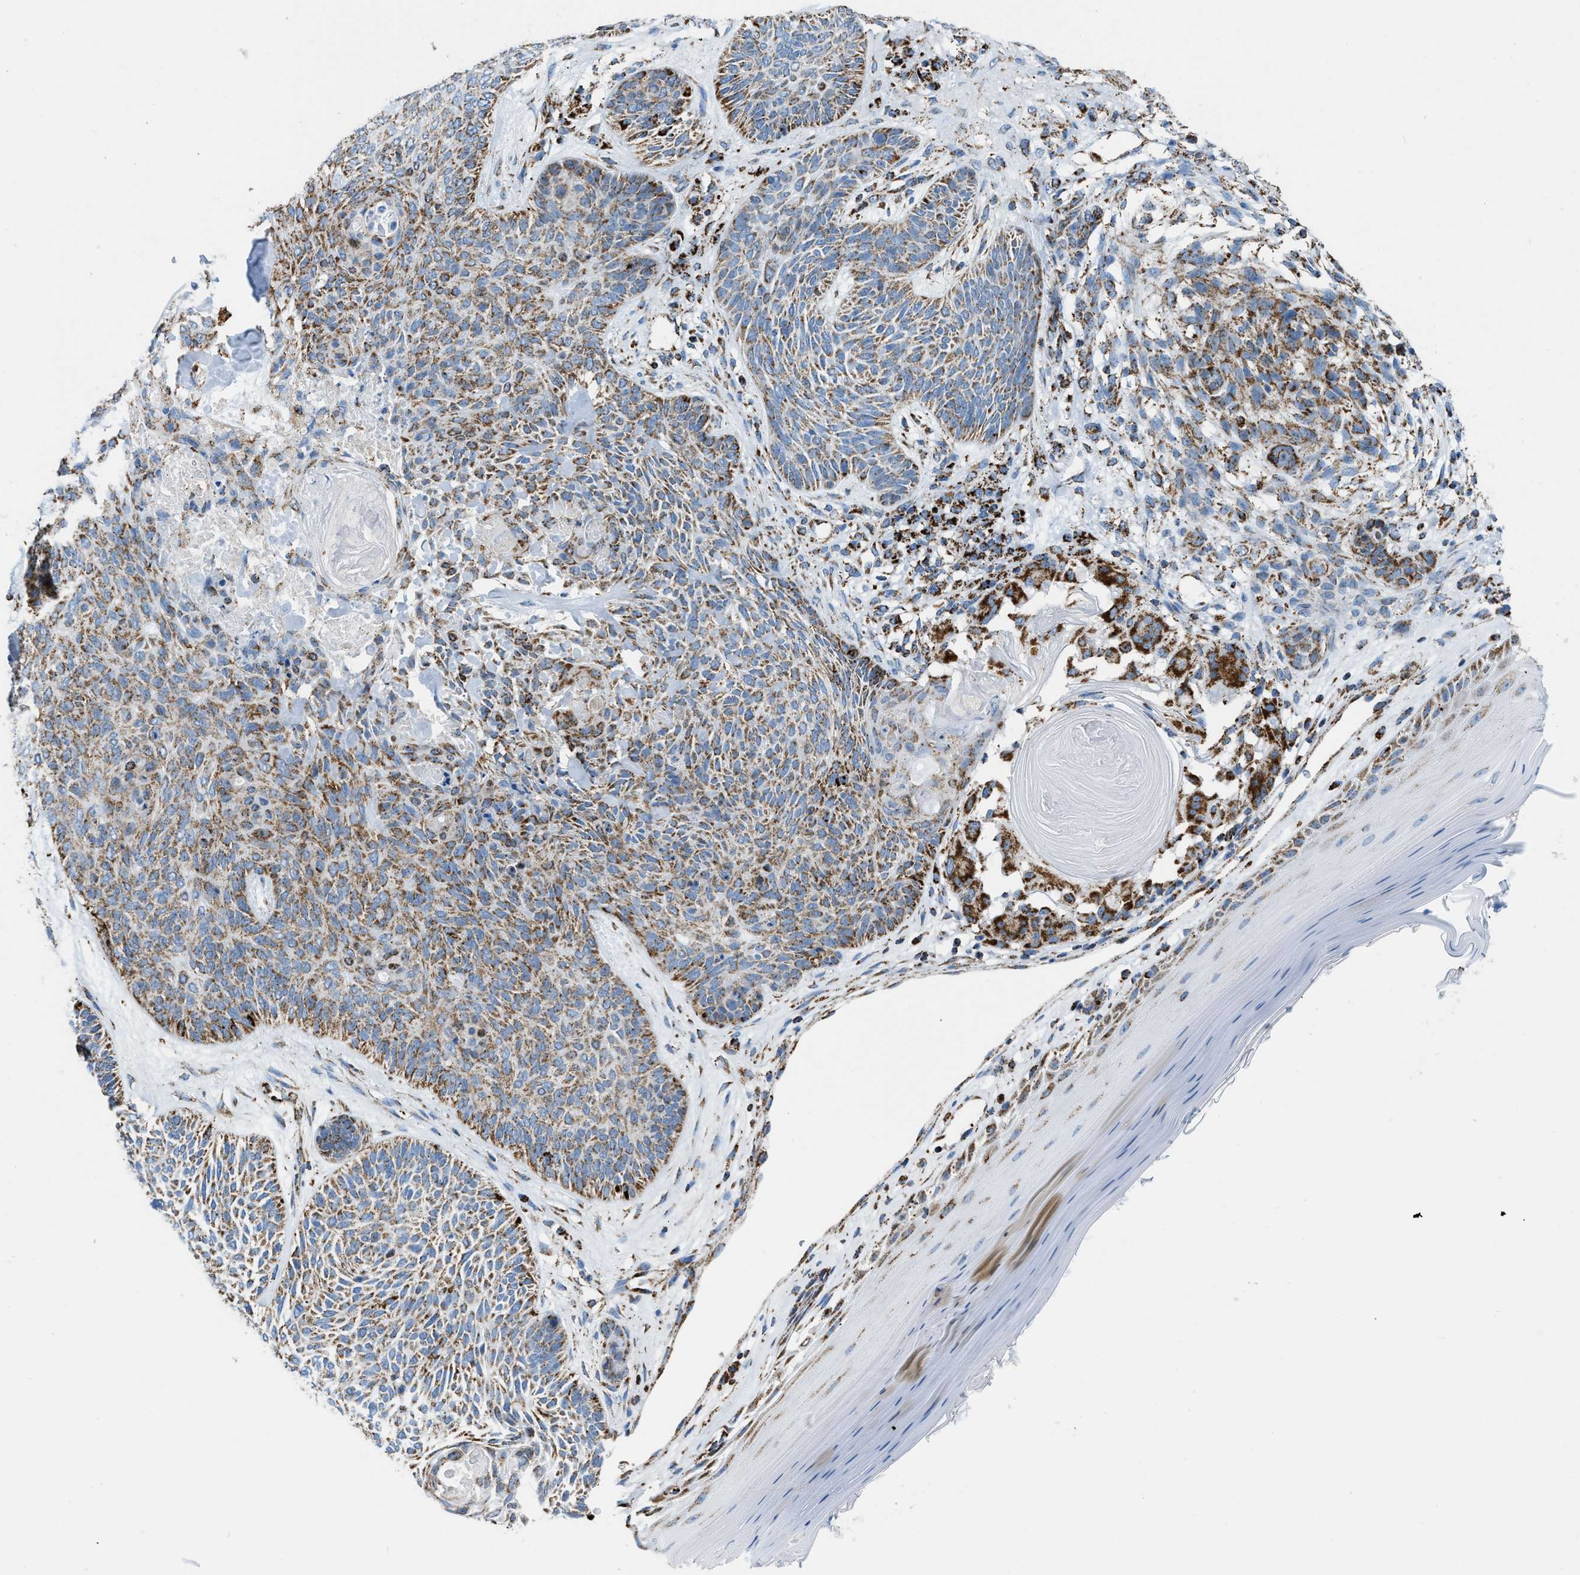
{"staining": {"intensity": "moderate", "quantity": ">75%", "location": "cytoplasmic/membranous"}, "tissue": "skin cancer", "cell_type": "Tumor cells", "image_type": "cancer", "snomed": [{"axis": "morphology", "description": "Basal cell carcinoma"}, {"axis": "topography", "description": "Skin"}], "caption": "Protein staining by immunohistochemistry (IHC) displays moderate cytoplasmic/membranous staining in about >75% of tumor cells in skin basal cell carcinoma.", "gene": "ETFB", "patient": {"sex": "male", "age": 55}}